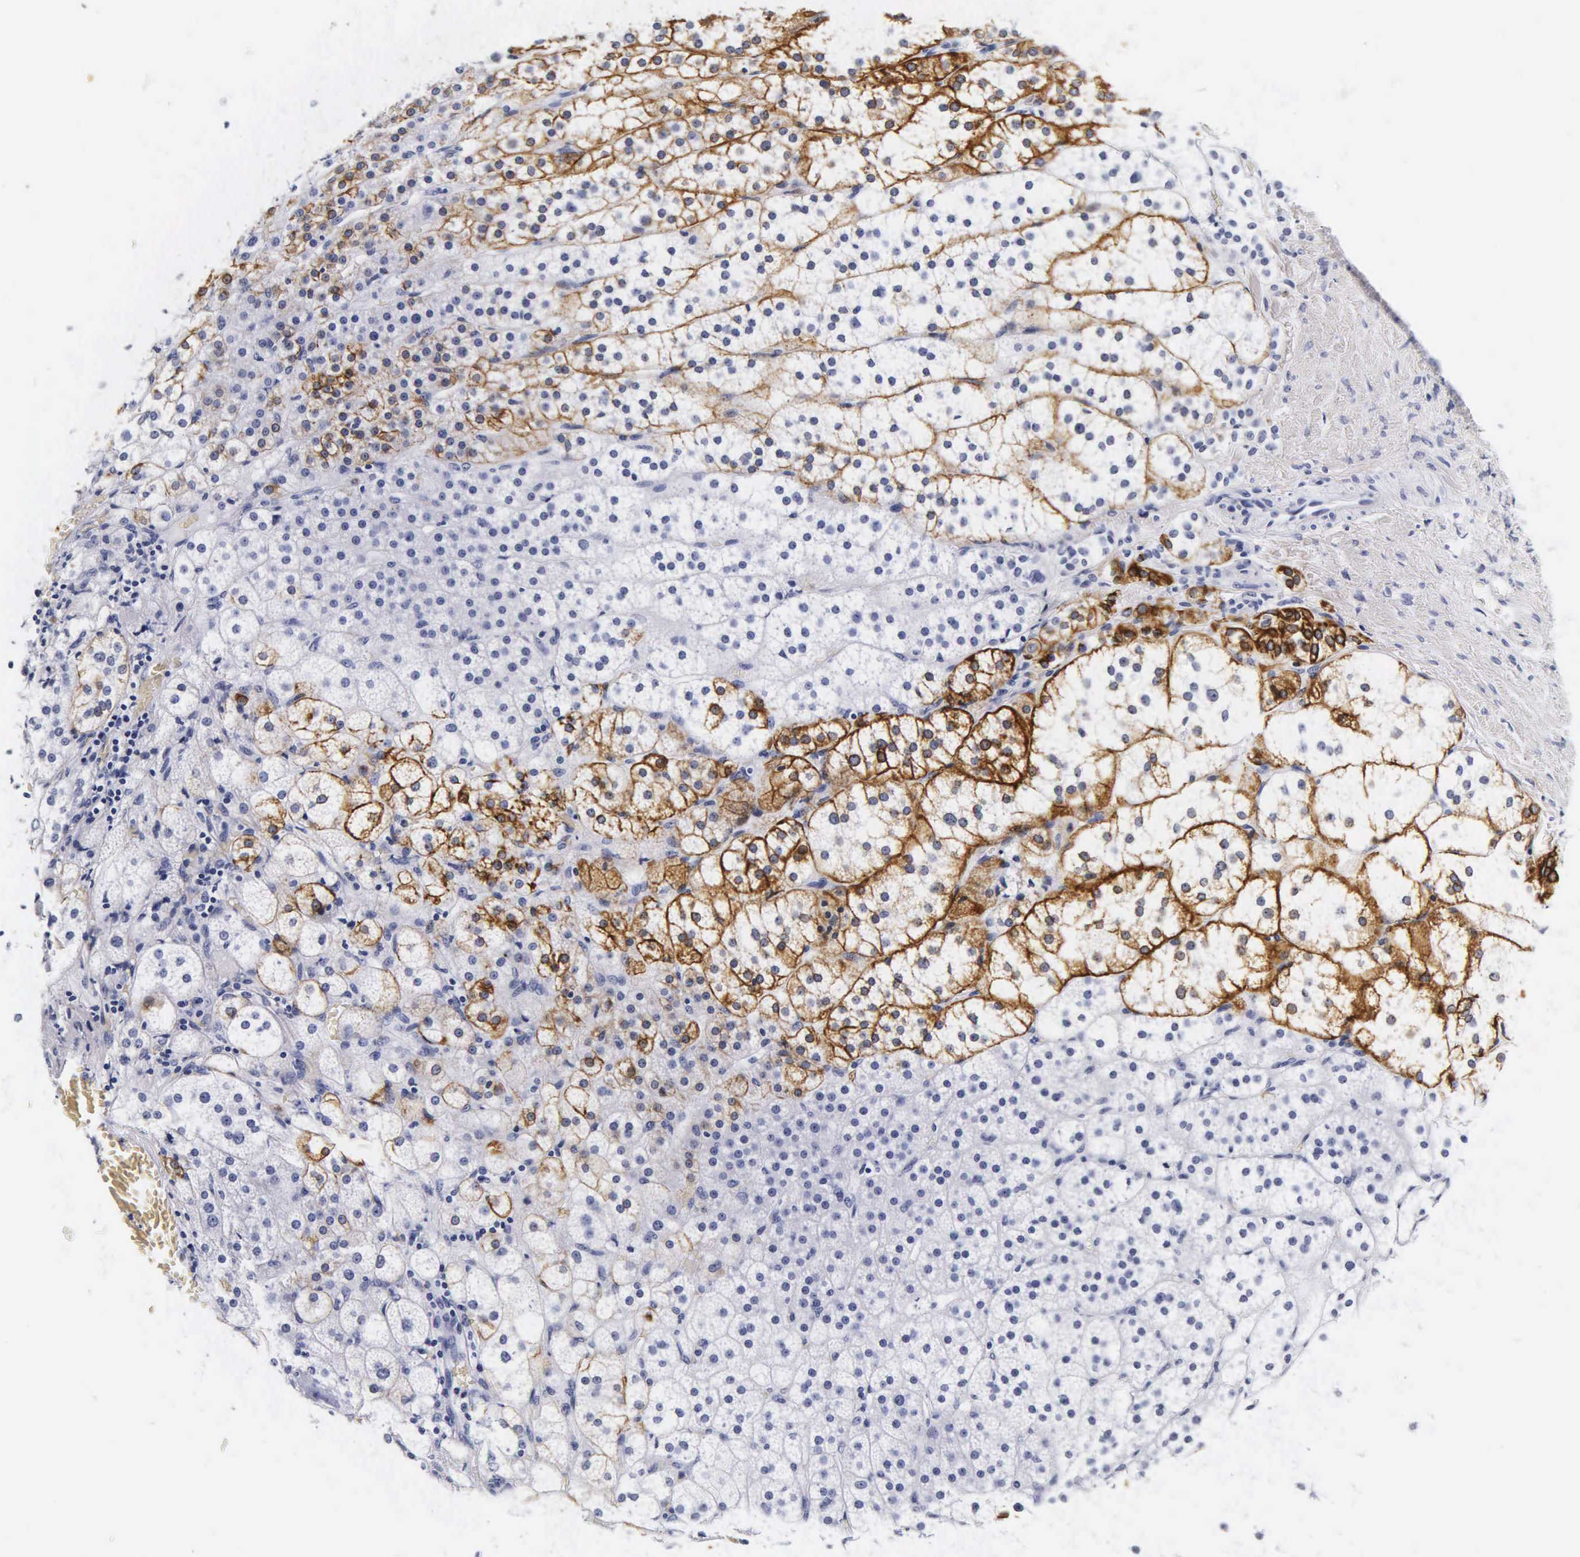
{"staining": {"intensity": "moderate", "quantity": "25%-75%", "location": "cytoplasmic/membranous"}, "tissue": "adrenal gland", "cell_type": "Glandular cells", "image_type": "normal", "snomed": [{"axis": "morphology", "description": "Normal tissue, NOS"}, {"axis": "topography", "description": "Adrenal gland"}], "caption": "An IHC micrograph of unremarkable tissue is shown. Protein staining in brown labels moderate cytoplasmic/membranous positivity in adrenal gland within glandular cells.", "gene": "KRT18", "patient": {"sex": "female", "age": 60}}